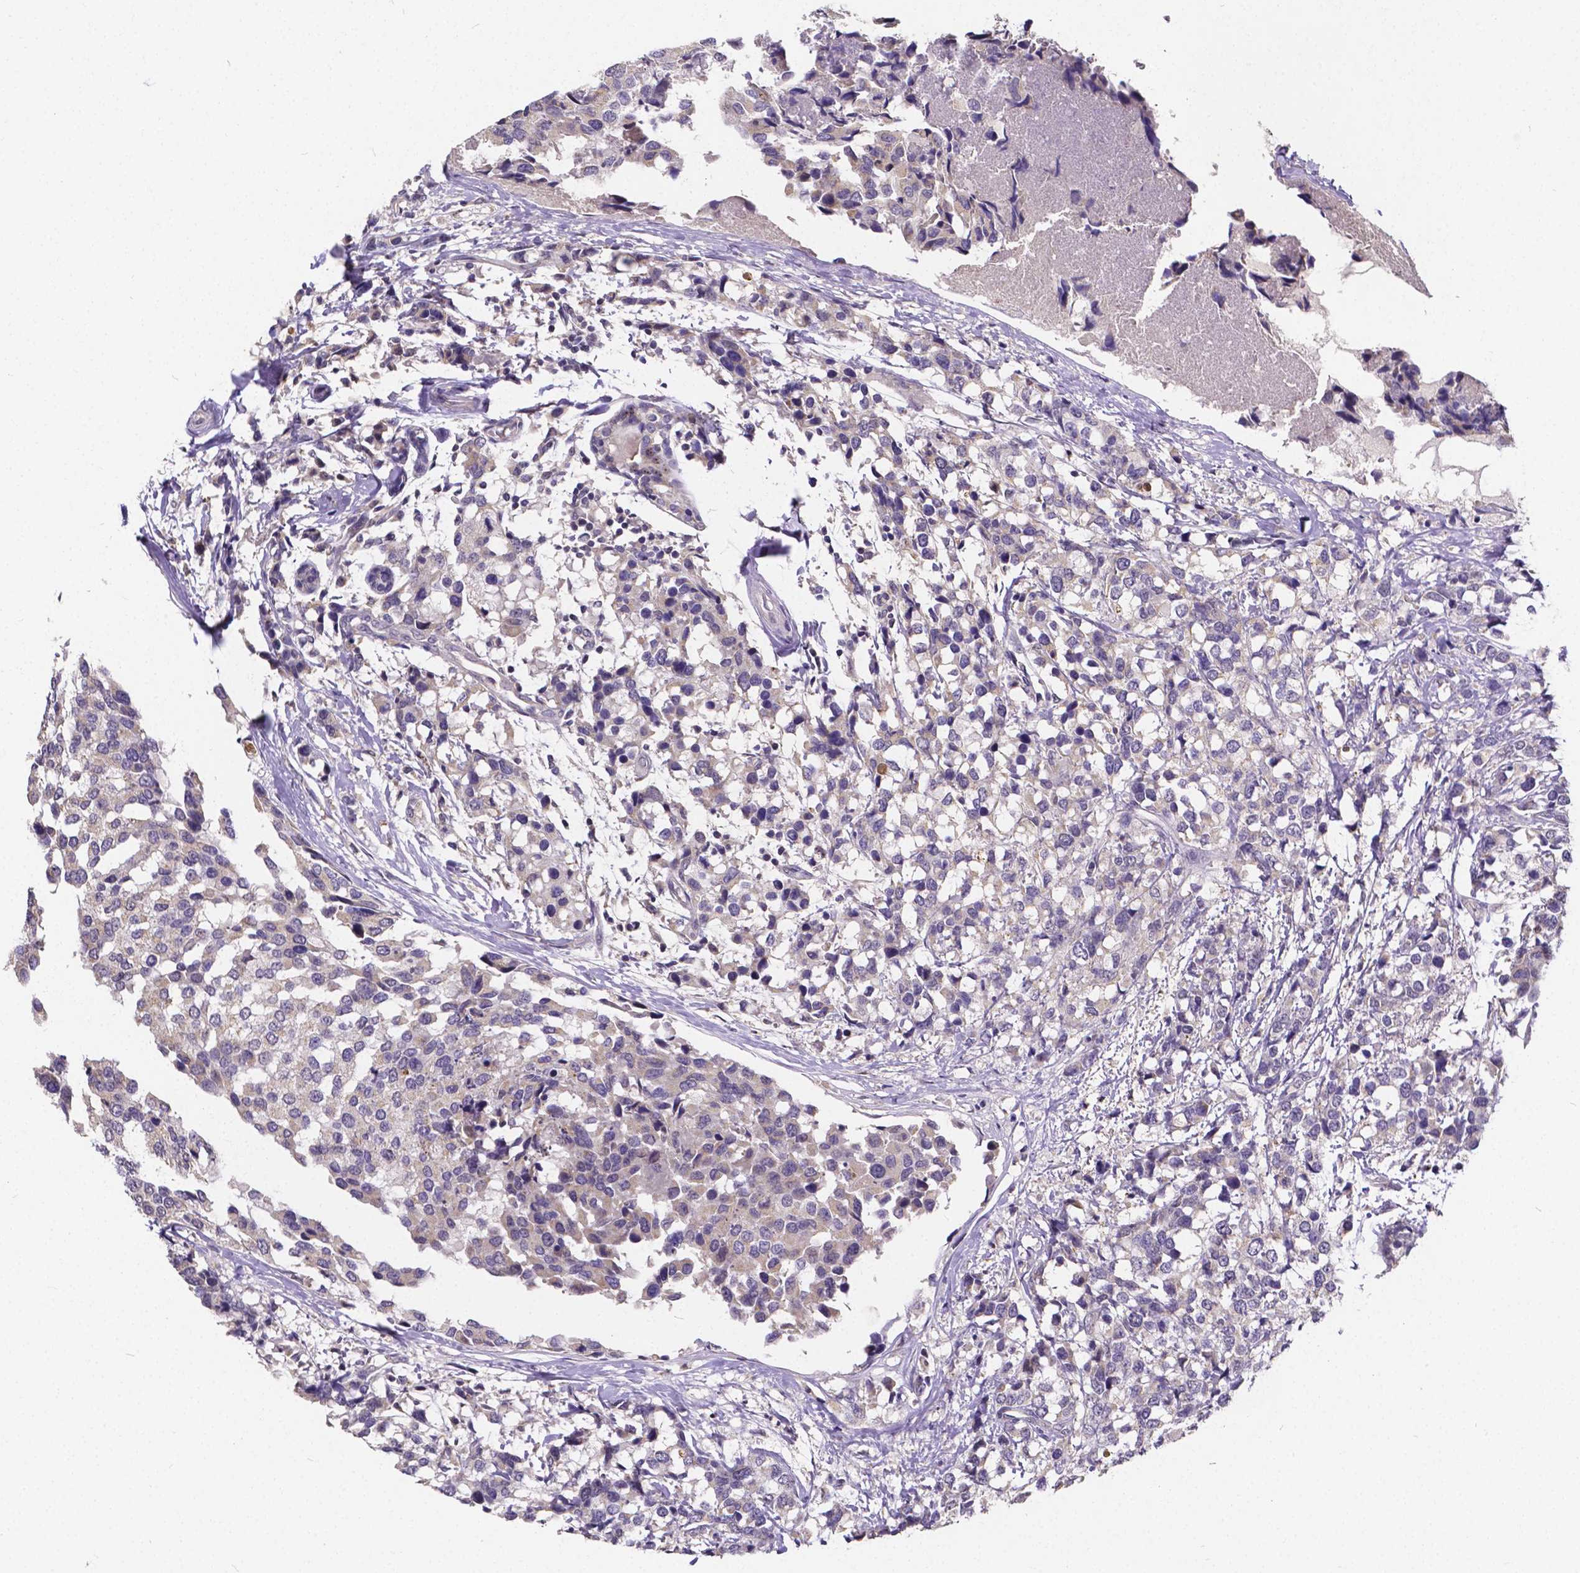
{"staining": {"intensity": "negative", "quantity": "none", "location": "none"}, "tissue": "breast cancer", "cell_type": "Tumor cells", "image_type": "cancer", "snomed": [{"axis": "morphology", "description": "Lobular carcinoma"}, {"axis": "topography", "description": "Breast"}], "caption": "A micrograph of breast lobular carcinoma stained for a protein displays no brown staining in tumor cells.", "gene": "CTNNA2", "patient": {"sex": "female", "age": 59}}